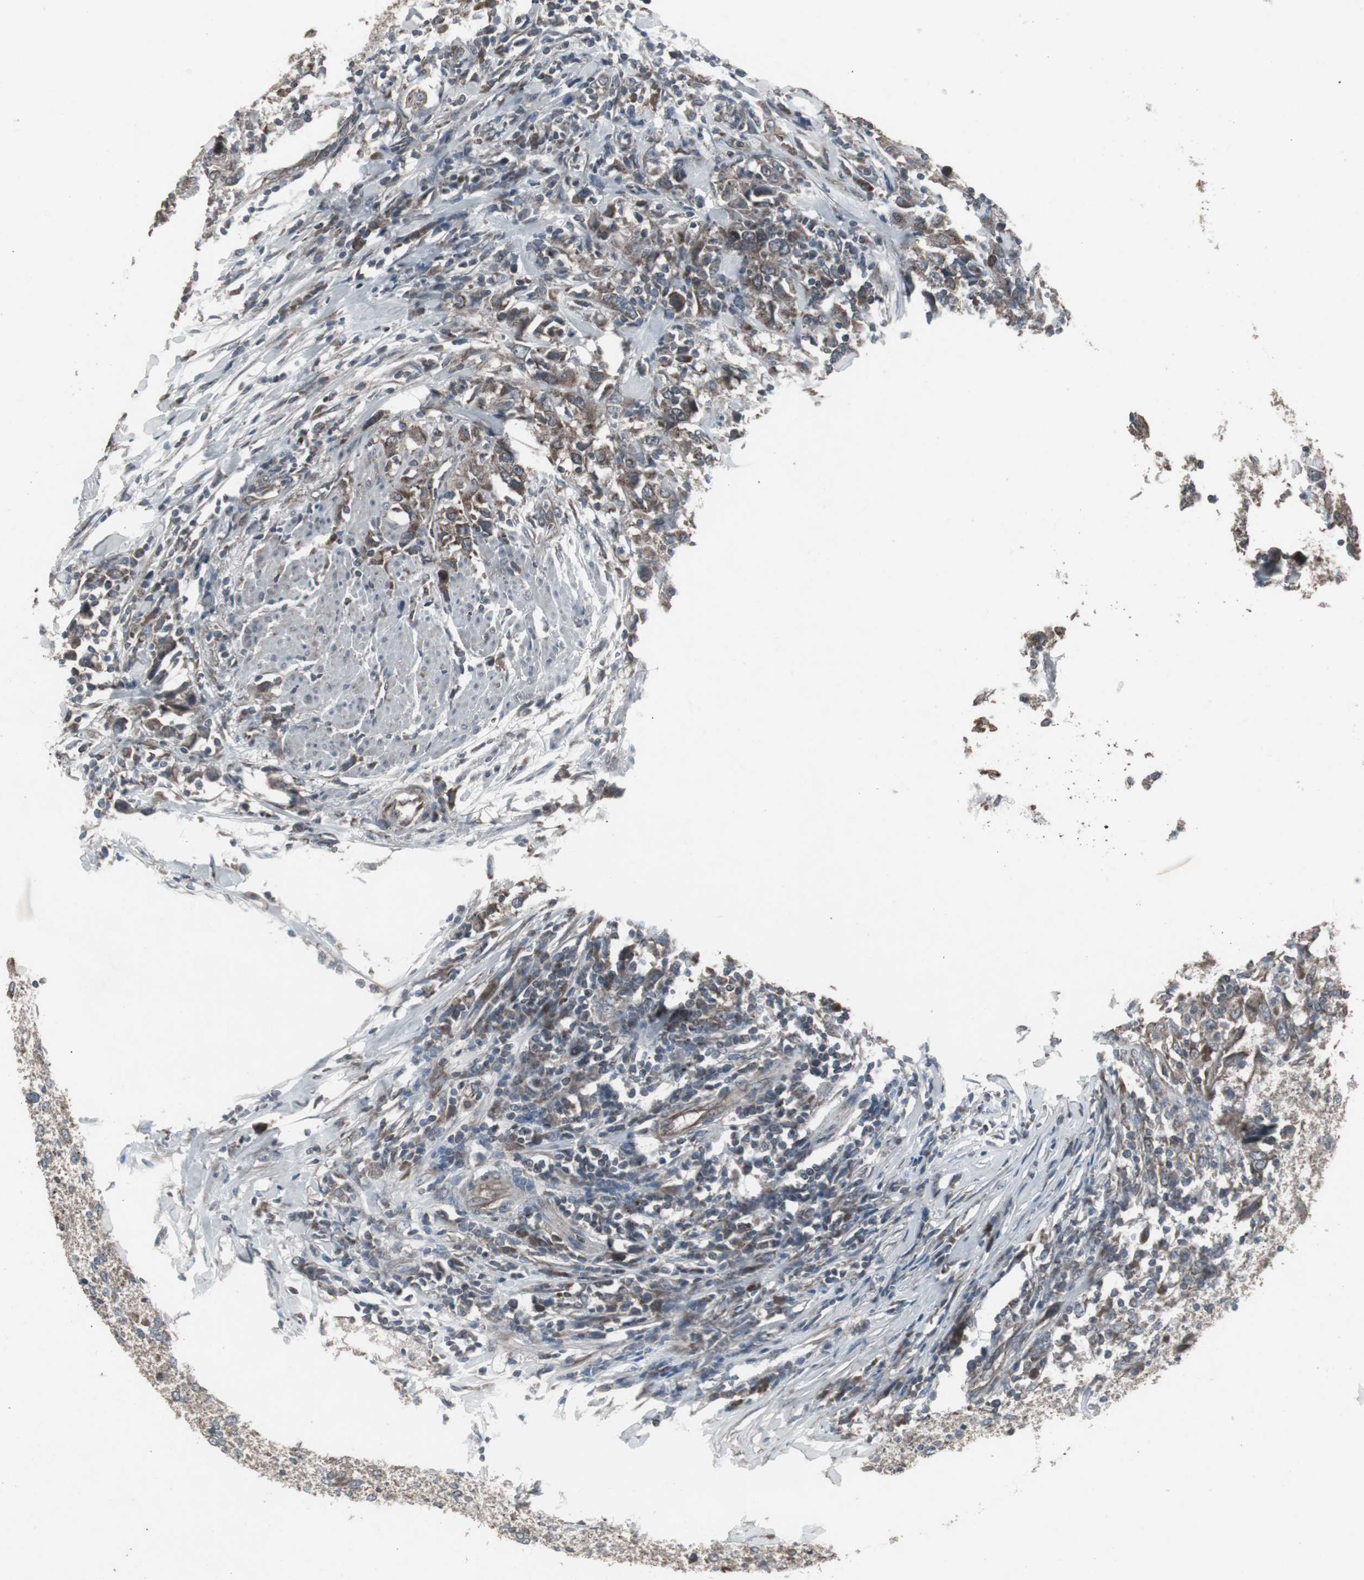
{"staining": {"intensity": "moderate", "quantity": ">75%", "location": "cytoplasmic/membranous"}, "tissue": "urothelial cancer", "cell_type": "Tumor cells", "image_type": "cancer", "snomed": [{"axis": "morphology", "description": "Urothelial carcinoma, High grade"}, {"axis": "topography", "description": "Urinary bladder"}], "caption": "Protein positivity by immunohistochemistry (IHC) displays moderate cytoplasmic/membranous expression in about >75% of tumor cells in urothelial carcinoma (high-grade).", "gene": "SSTR2", "patient": {"sex": "male", "age": 61}}